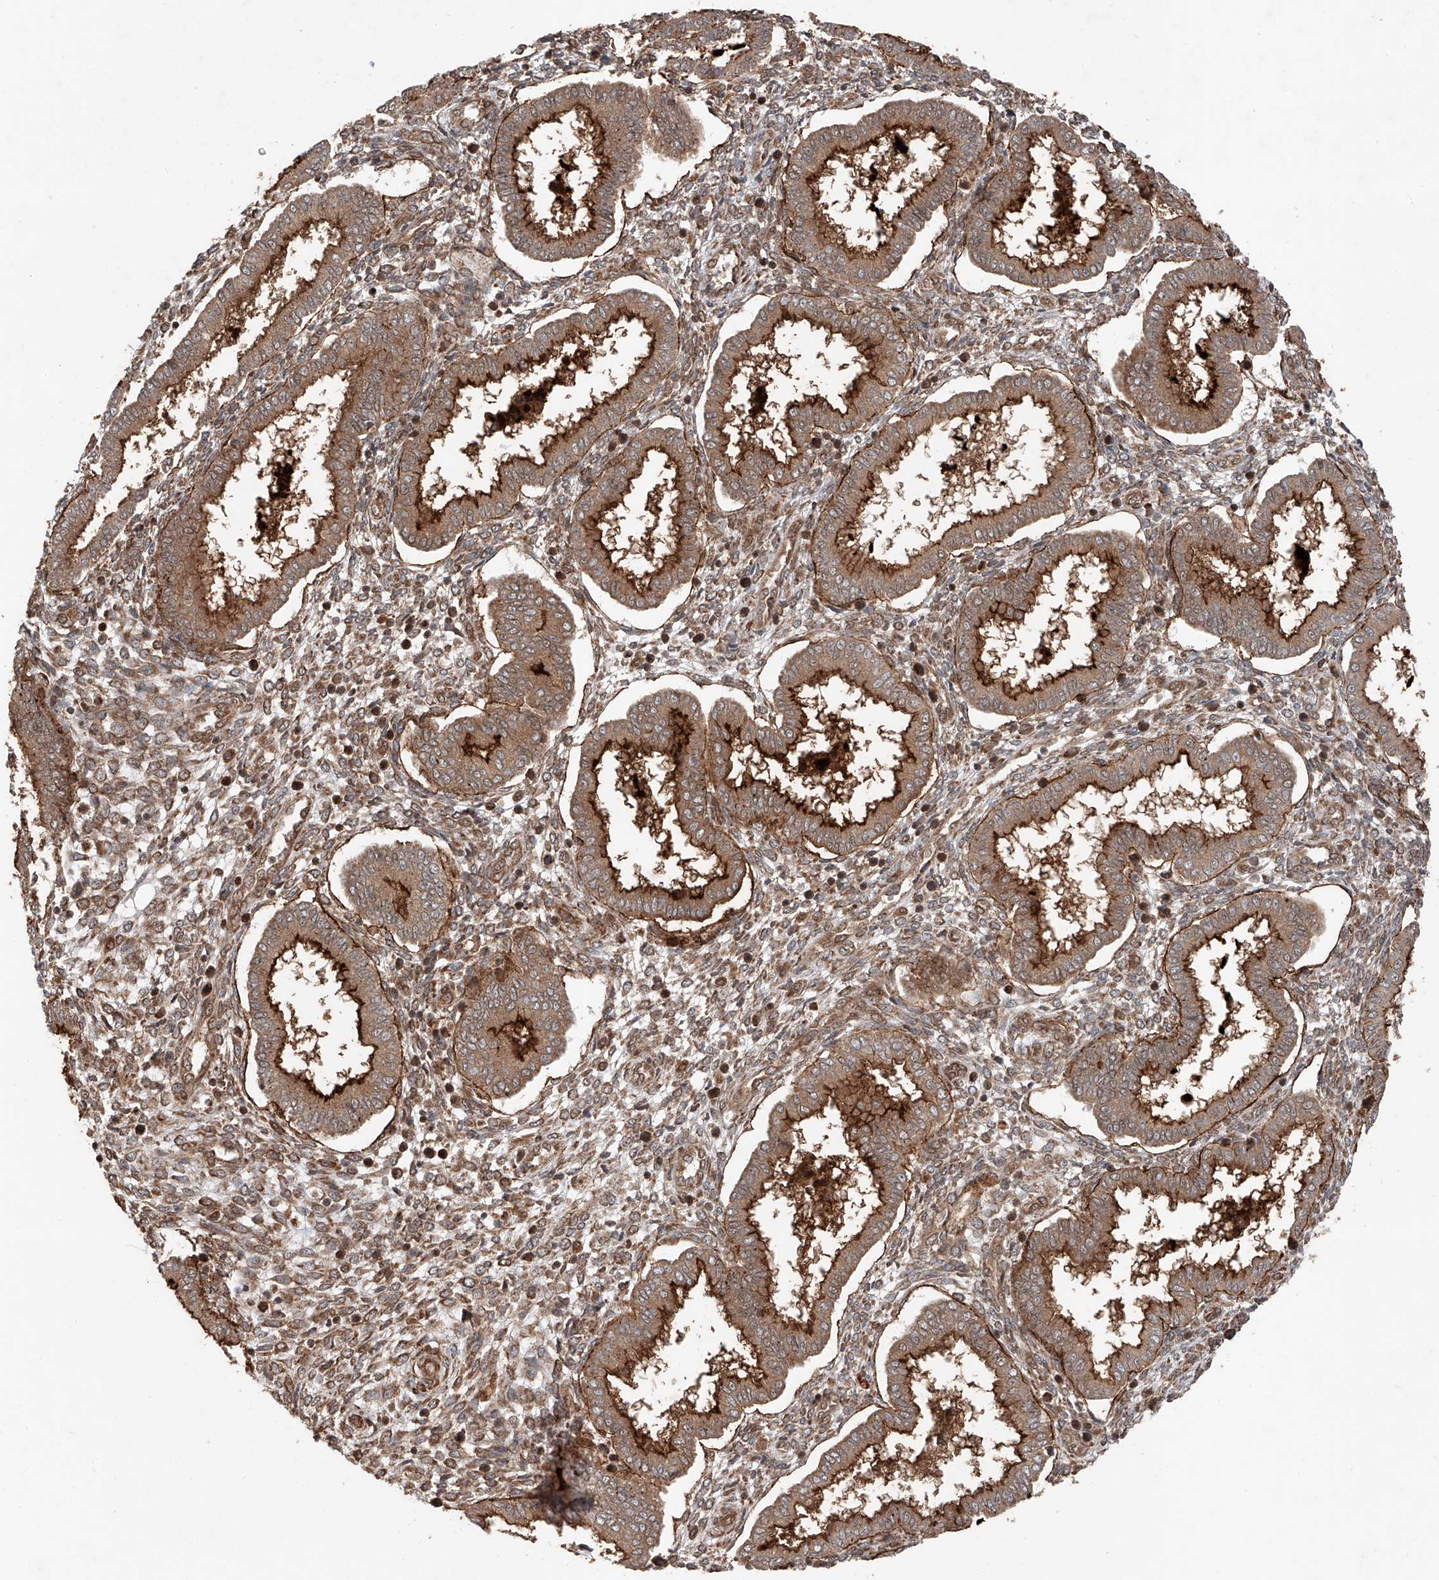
{"staining": {"intensity": "moderate", "quantity": "25%-75%", "location": "cytoplasmic/membranous"}, "tissue": "endometrium", "cell_type": "Cells in endometrial stroma", "image_type": "normal", "snomed": [{"axis": "morphology", "description": "Normal tissue, NOS"}, {"axis": "topography", "description": "Endometrium"}], "caption": "Immunohistochemical staining of normal human endometrium displays moderate cytoplasmic/membranous protein positivity in about 25%-75% of cells in endometrial stroma.", "gene": "ZFP28", "patient": {"sex": "female", "age": 24}}